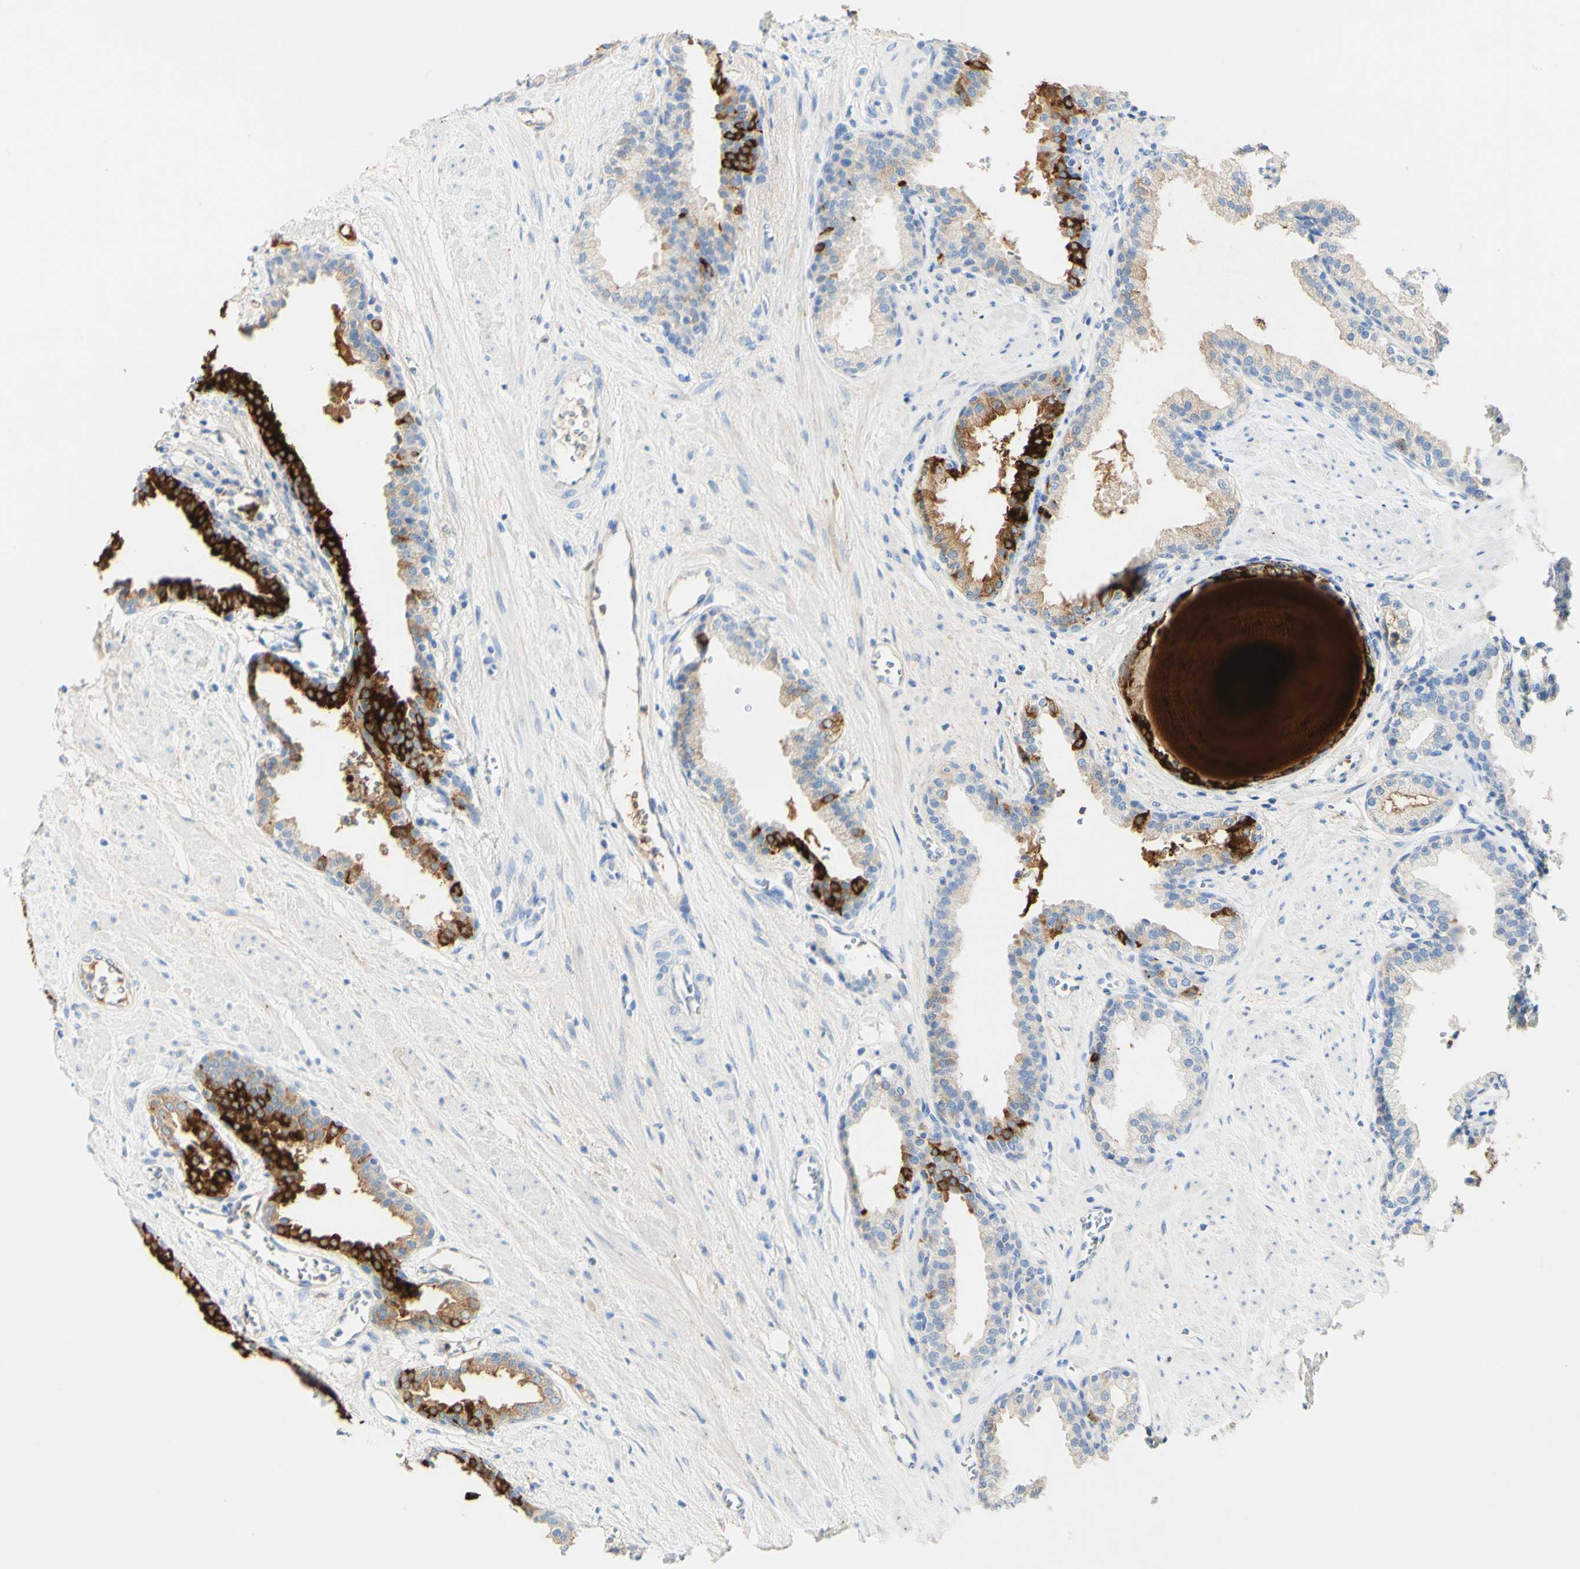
{"staining": {"intensity": "strong", "quantity": "<25%", "location": "cytoplasmic/membranous"}, "tissue": "prostate", "cell_type": "Glandular cells", "image_type": "normal", "snomed": [{"axis": "morphology", "description": "Normal tissue, NOS"}, {"axis": "topography", "description": "Prostate"}], "caption": "Immunohistochemistry (DAB) staining of benign prostate displays strong cytoplasmic/membranous protein positivity in approximately <25% of glandular cells.", "gene": "PIGR", "patient": {"sex": "male", "age": 51}}